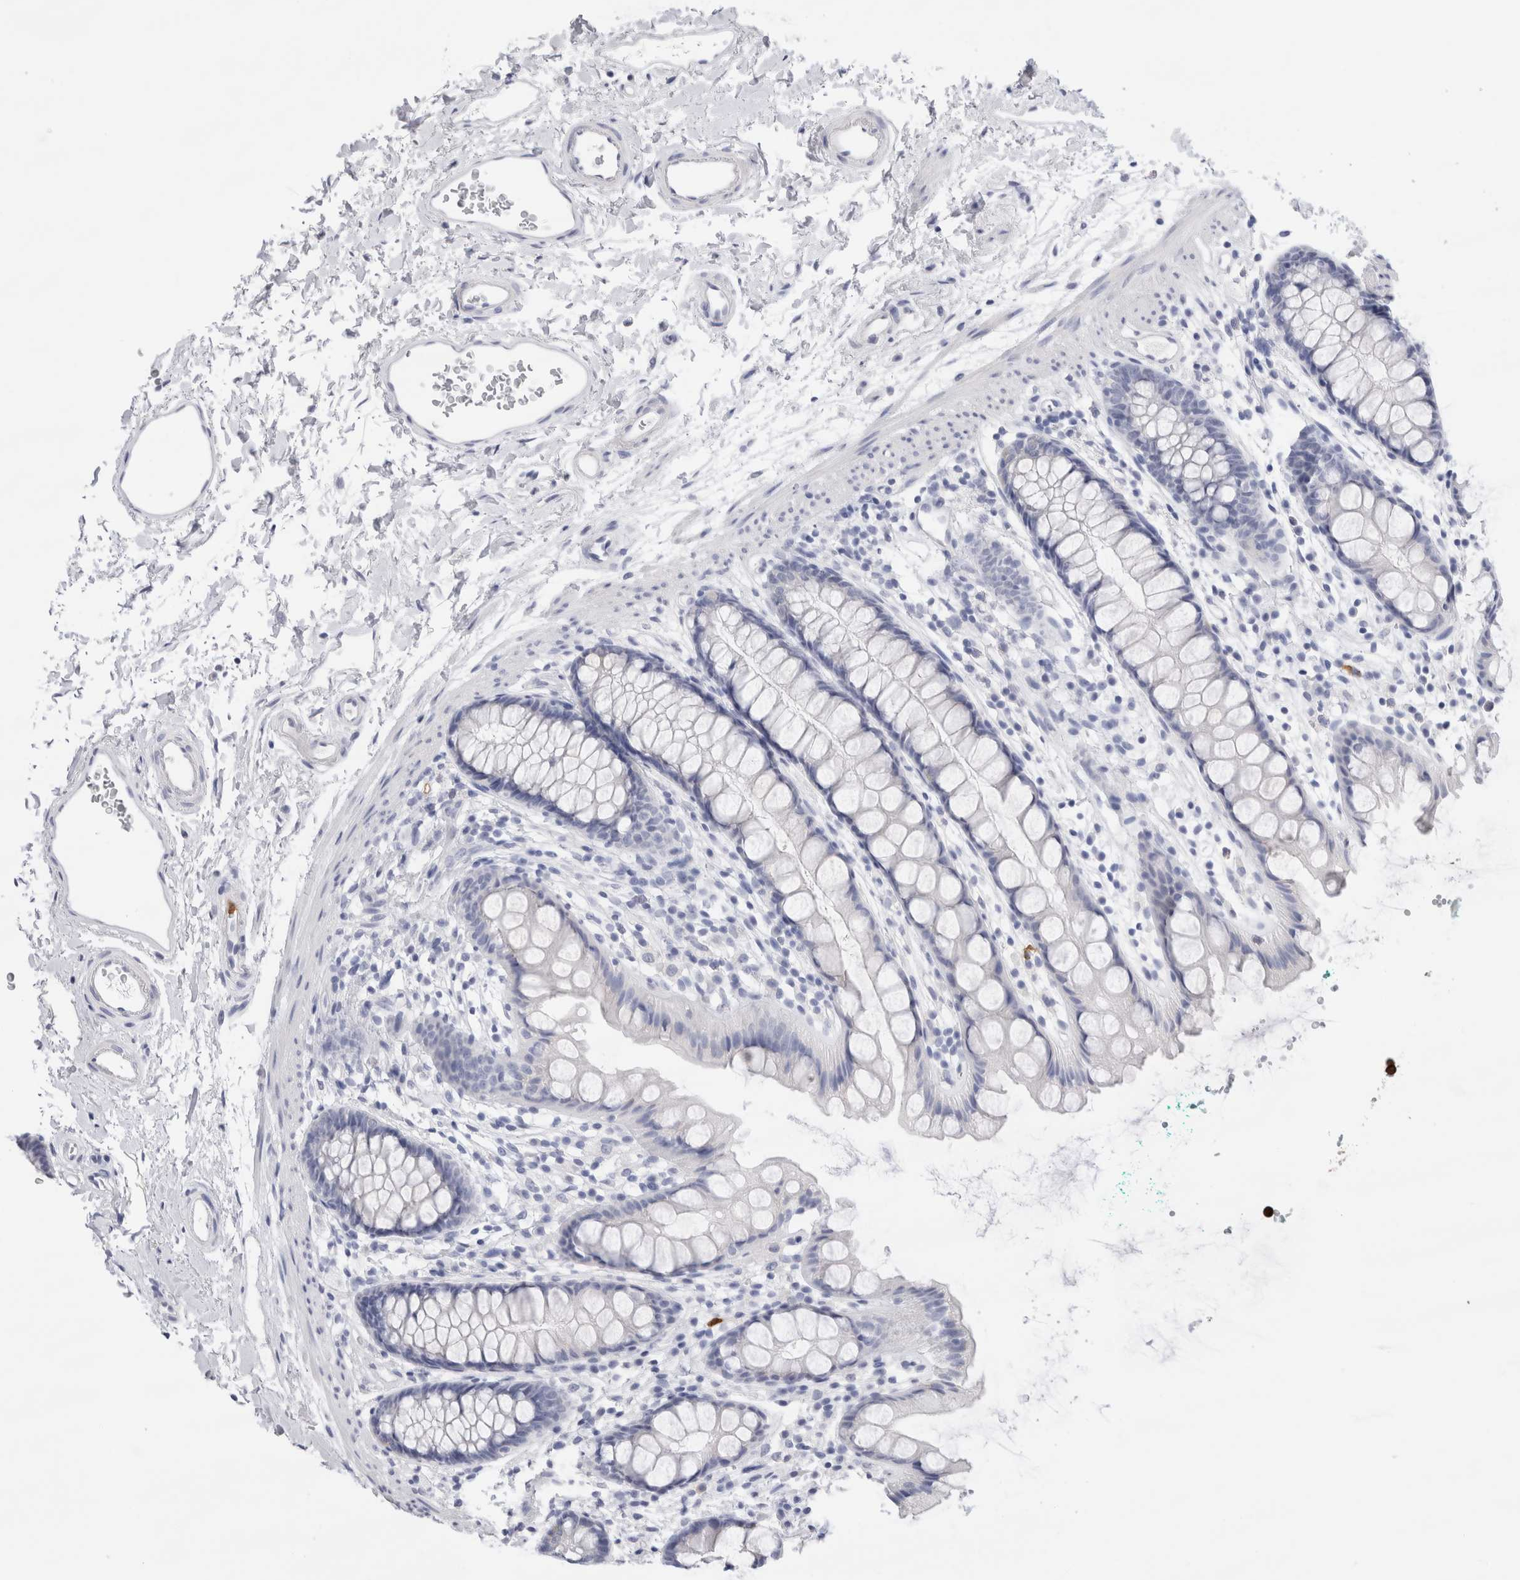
{"staining": {"intensity": "negative", "quantity": "none", "location": "none"}, "tissue": "rectum", "cell_type": "Glandular cells", "image_type": "normal", "snomed": [{"axis": "morphology", "description": "Normal tissue, NOS"}, {"axis": "topography", "description": "Rectum"}], "caption": "Rectum stained for a protein using immunohistochemistry (IHC) reveals no expression glandular cells.", "gene": "SLC10A5", "patient": {"sex": "female", "age": 65}}